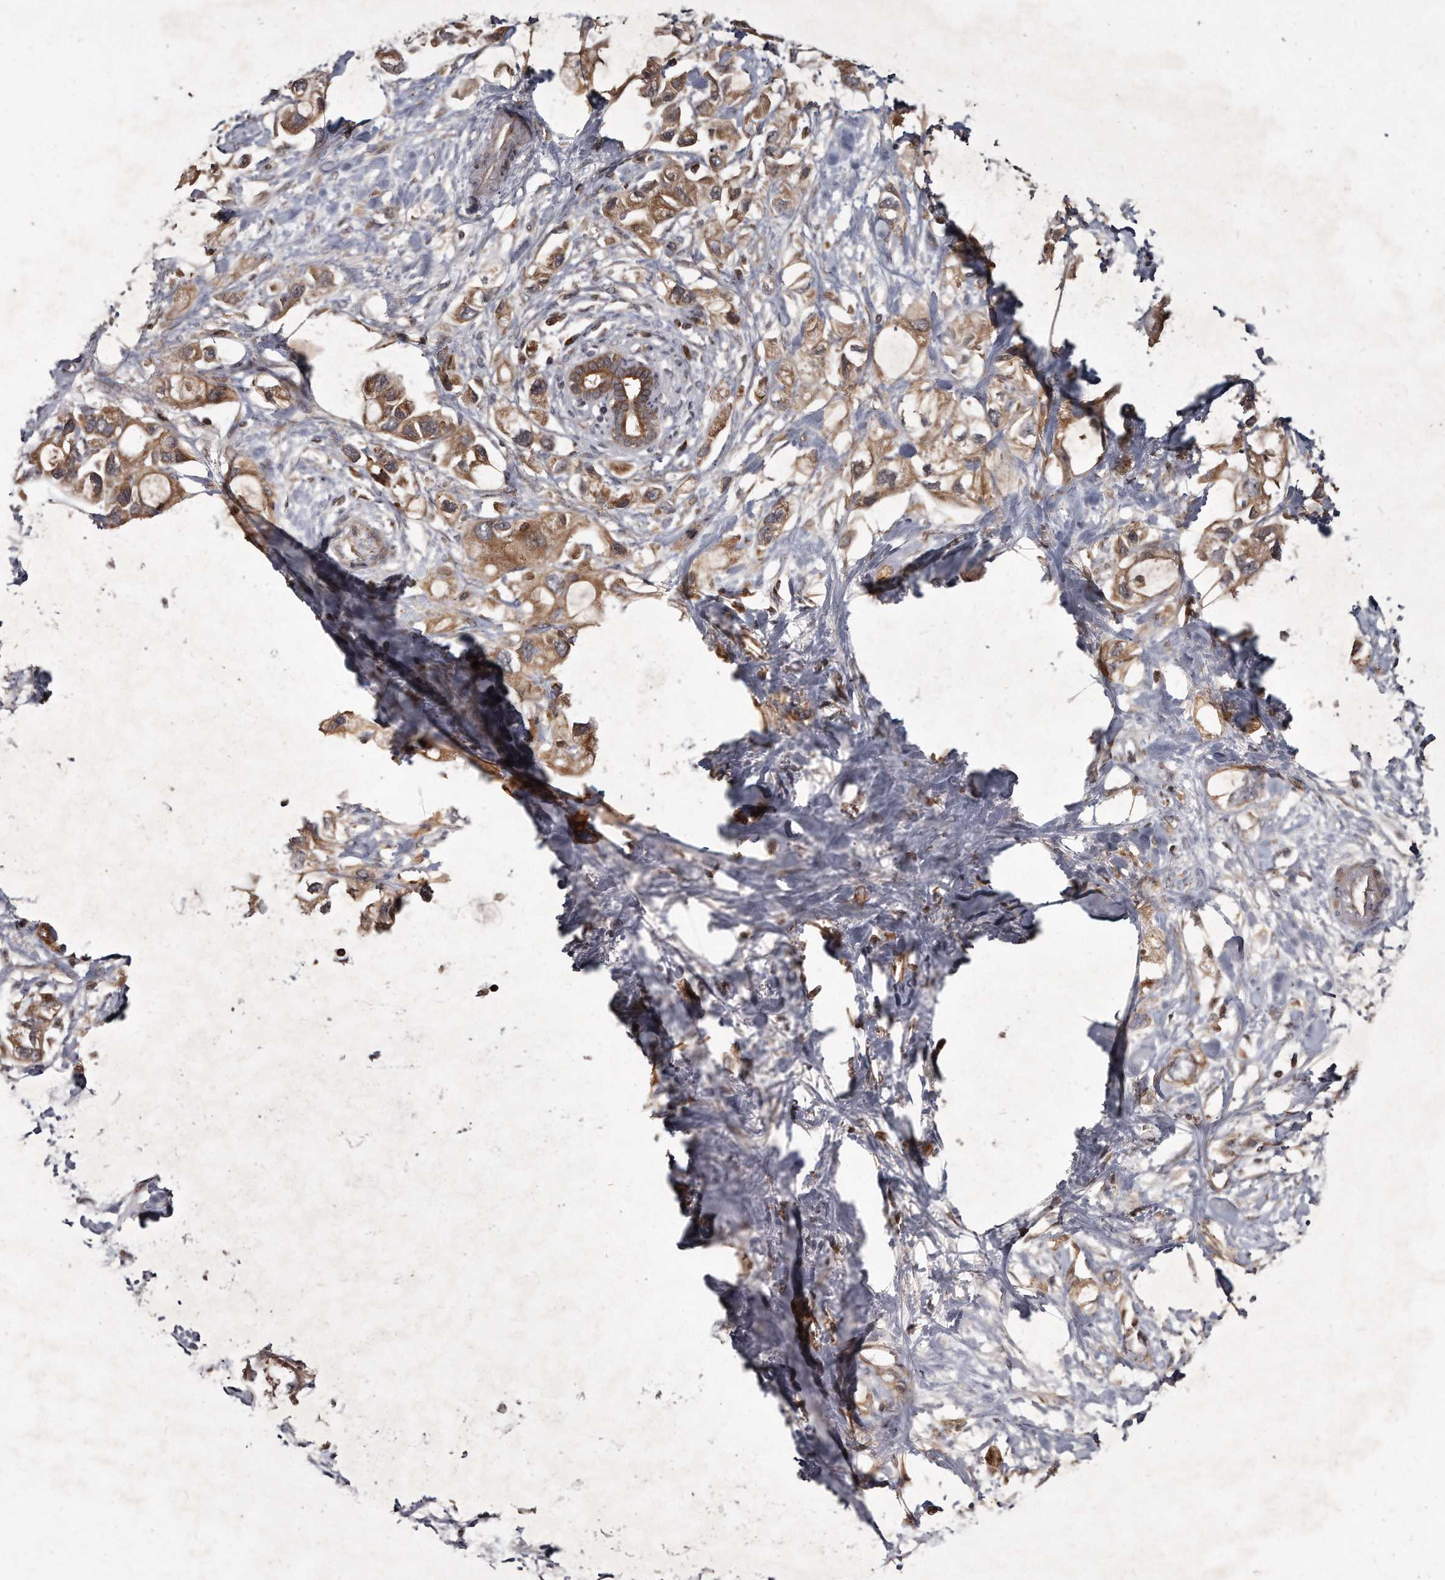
{"staining": {"intensity": "moderate", "quantity": ">75%", "location": "cytoplasmic/membranous"}, "tissue": "pancreatic cancer", "cell_type": "Tumor cells", "image_type": "cancer", "snomed": [{"axis": "morphology", "description": "Adenocarcinoma, NOS"}, {"axis": "topography", "description": "Pancreas"}], "caption": "Human pancreatic cancer stained with a protein marker shows moderate staining in tumor cells.", "gene": "FAM136A", "patient": {"sex": "female", "age": 56}}